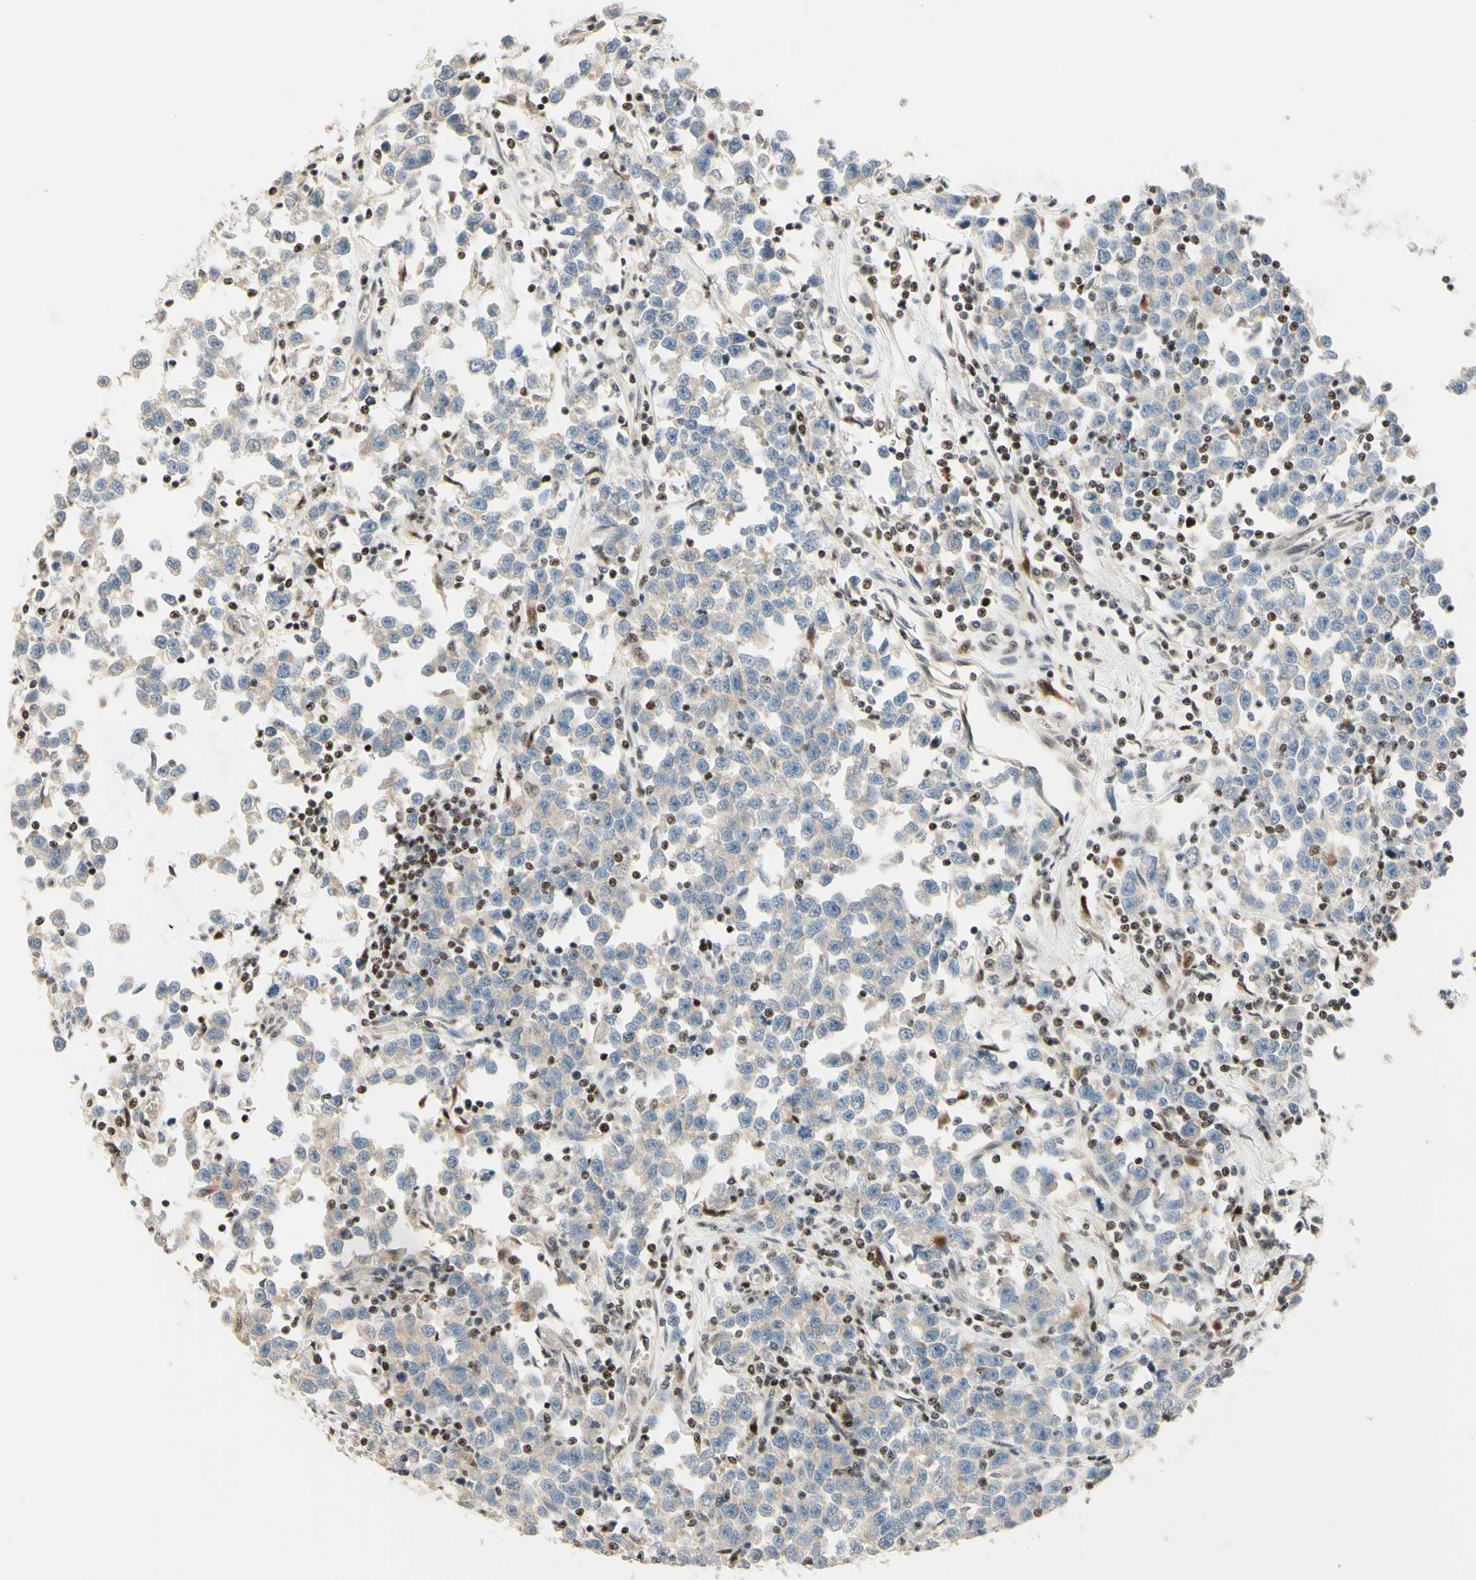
{"staining": {"intensity": "negative", "quantity": "none", "location": "none"}, "tissue": "testis cancer", "cell_type": "Tumor cells", "image_type": "cancer", "snomed": [{"axis": "morphology", "description": "Seminoma, NOS"}, {"axis": "topography", "description": "Testis"}], "caption": "Tumor cells show no significant expression in testis cancer (seminoma).", "gene": "CDKL5", "patient": {"sex": "male", "age": 43}}